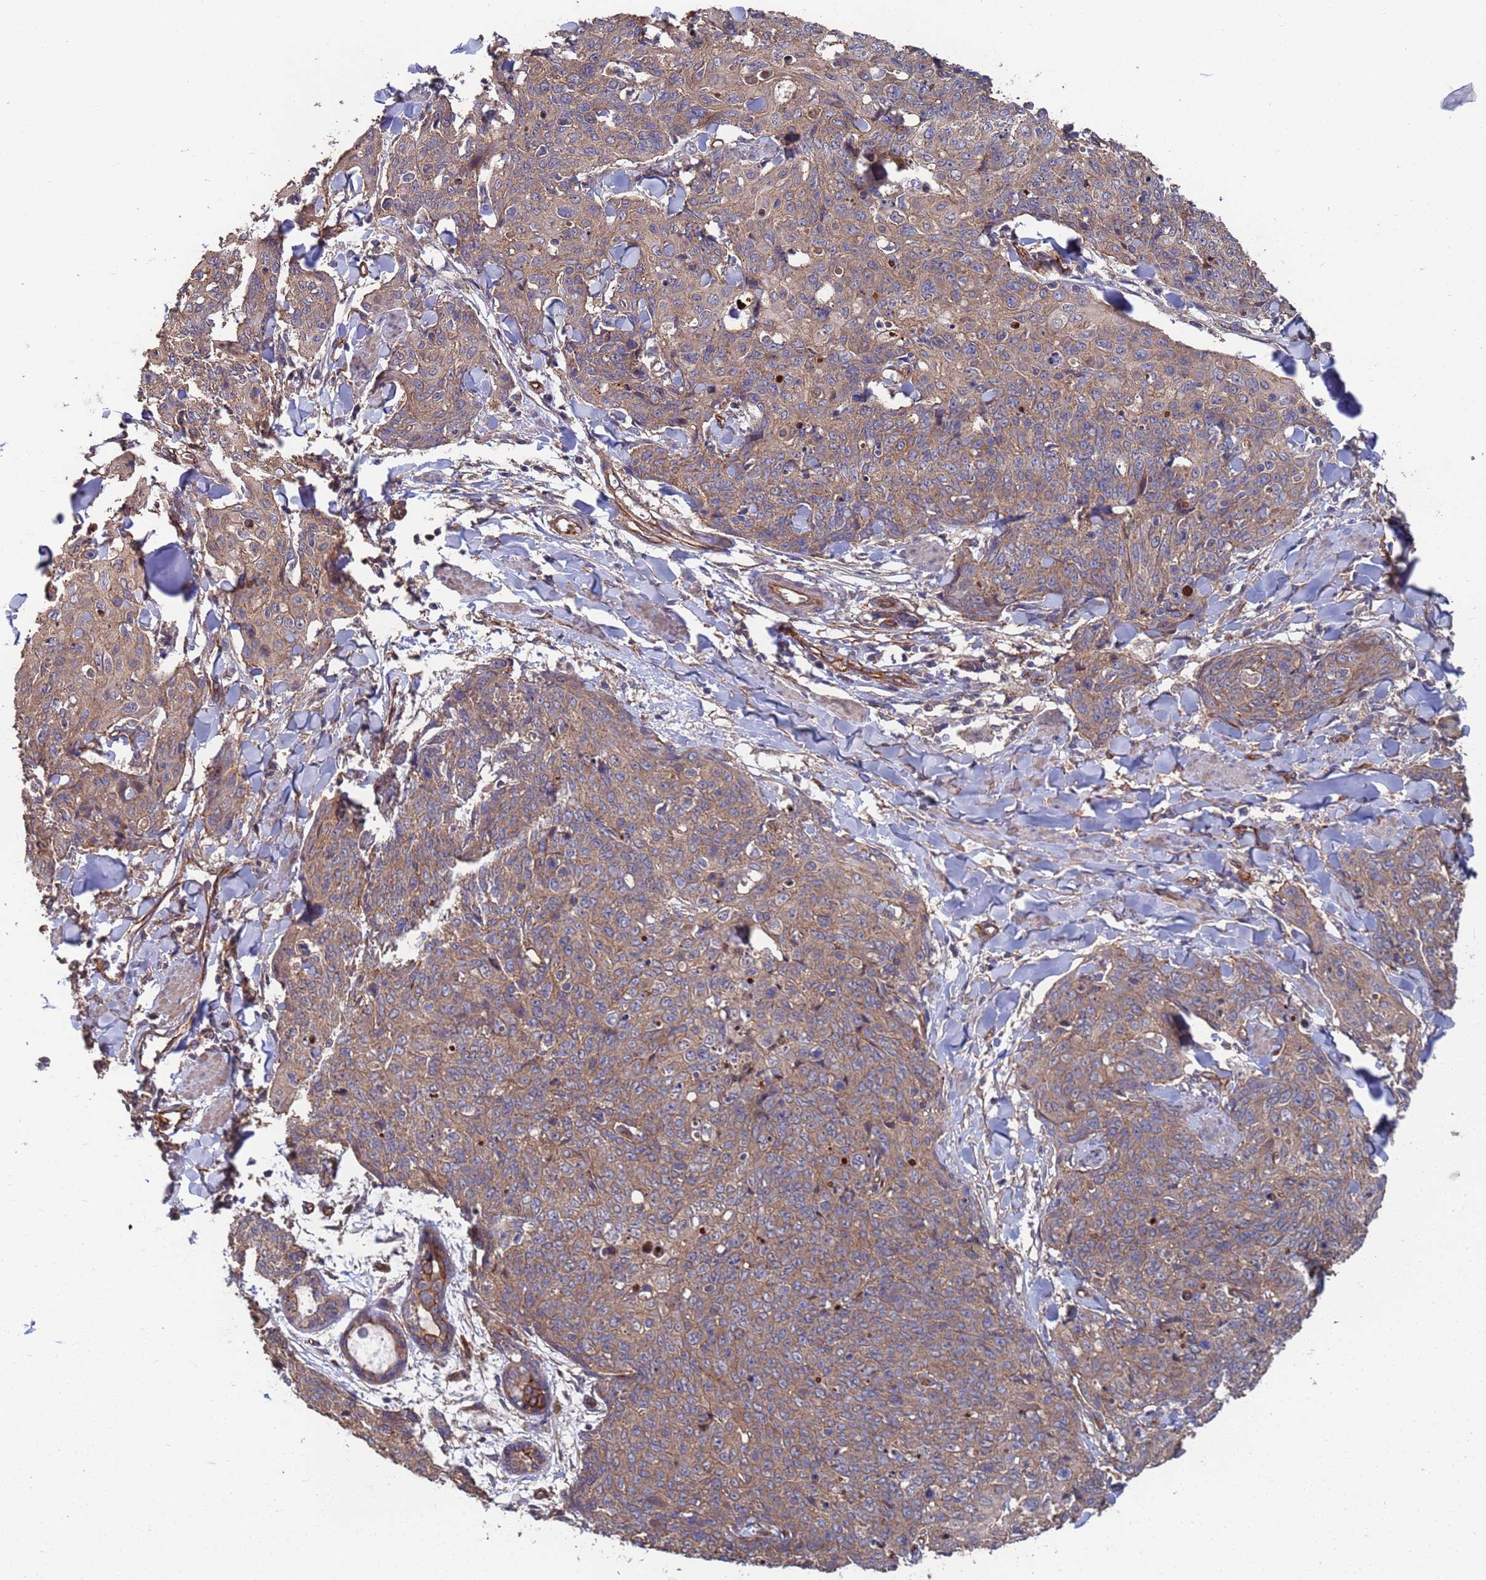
{"staining": {"intensity": "moderate", "quantity": ">75%", "location": "cytoplasmic/membranous"}, "tissue": "skin cancer", "cell_type": "Tumor cells", "image_type": "cancer", "snomed": [{"axis": "morphology", "description": "Squamous cell carcinoma, NOS"}, {"axis": "topography", "description": "Skin"}, {"axis": "topography", "description": "Vulva"}], "caption": "A brown stain shows moderate cytoplasmic/membranous staining of a protein in skin cancer (squamous cell carcinoma) tumor cells.", "gene": "NDUFAF6", "patient": {"sex": "female", "age": 85}}